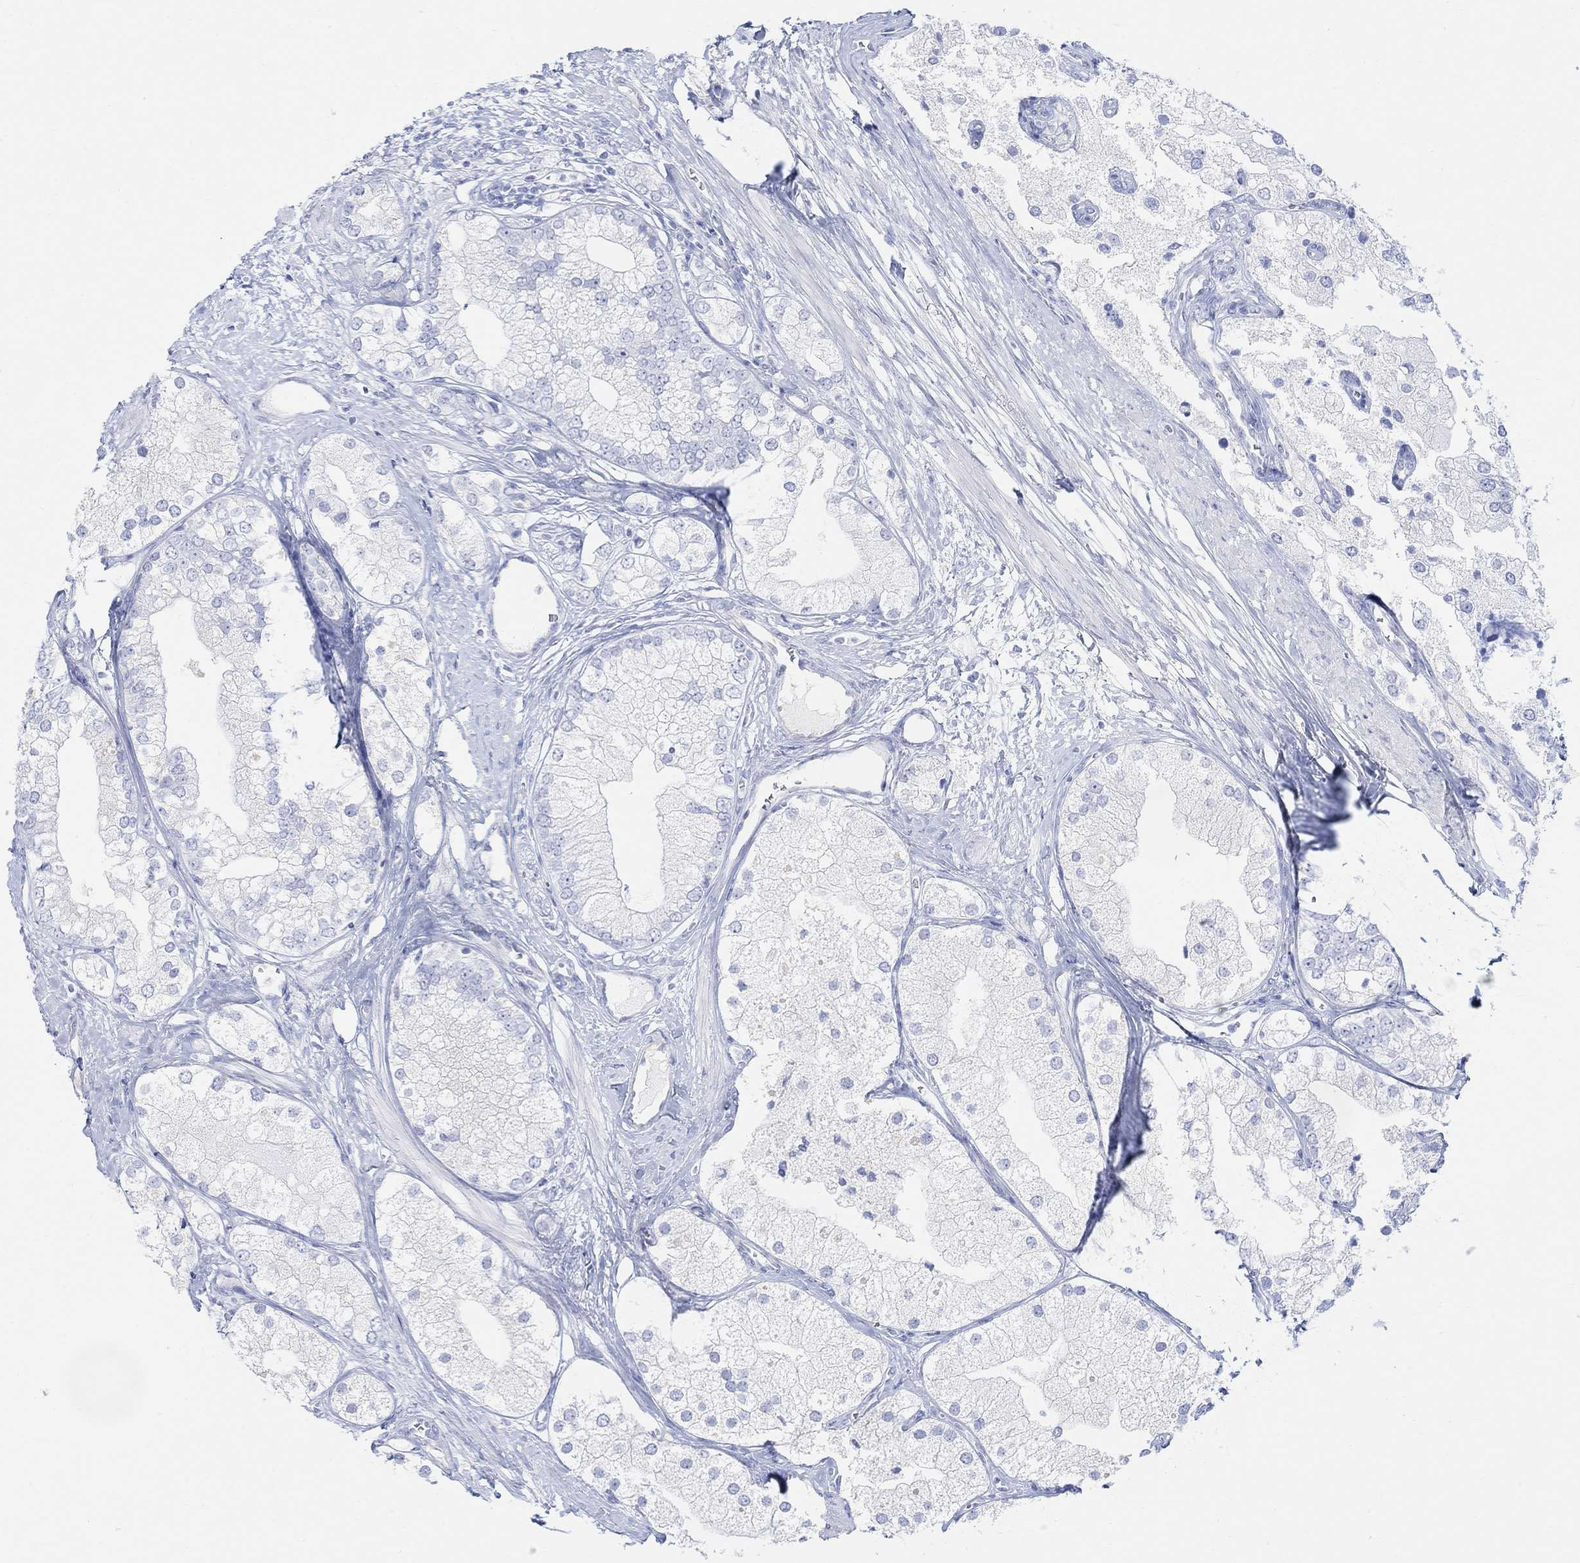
{"staining": {"intensity": "negative", "quantity": "none", "location": "none"}, "tissue": "prostate cancer", "cell_type": "Tumor cells", "image_type": "cancer", "snomed": [{"axis": "morphology", "description": "Adenocarcinoma, NOS"}, {"axis": "topography", "description": "Prostate and seminal vesicle, NOS"}, {"axis": "topography", "description": "Prostate"}], "caption": "Photomicrograph shows no protein staining in tumor cells of prostate cancer tissue.", "gene": "GNG13", "patient": {"sex": "male", "age": 79}}